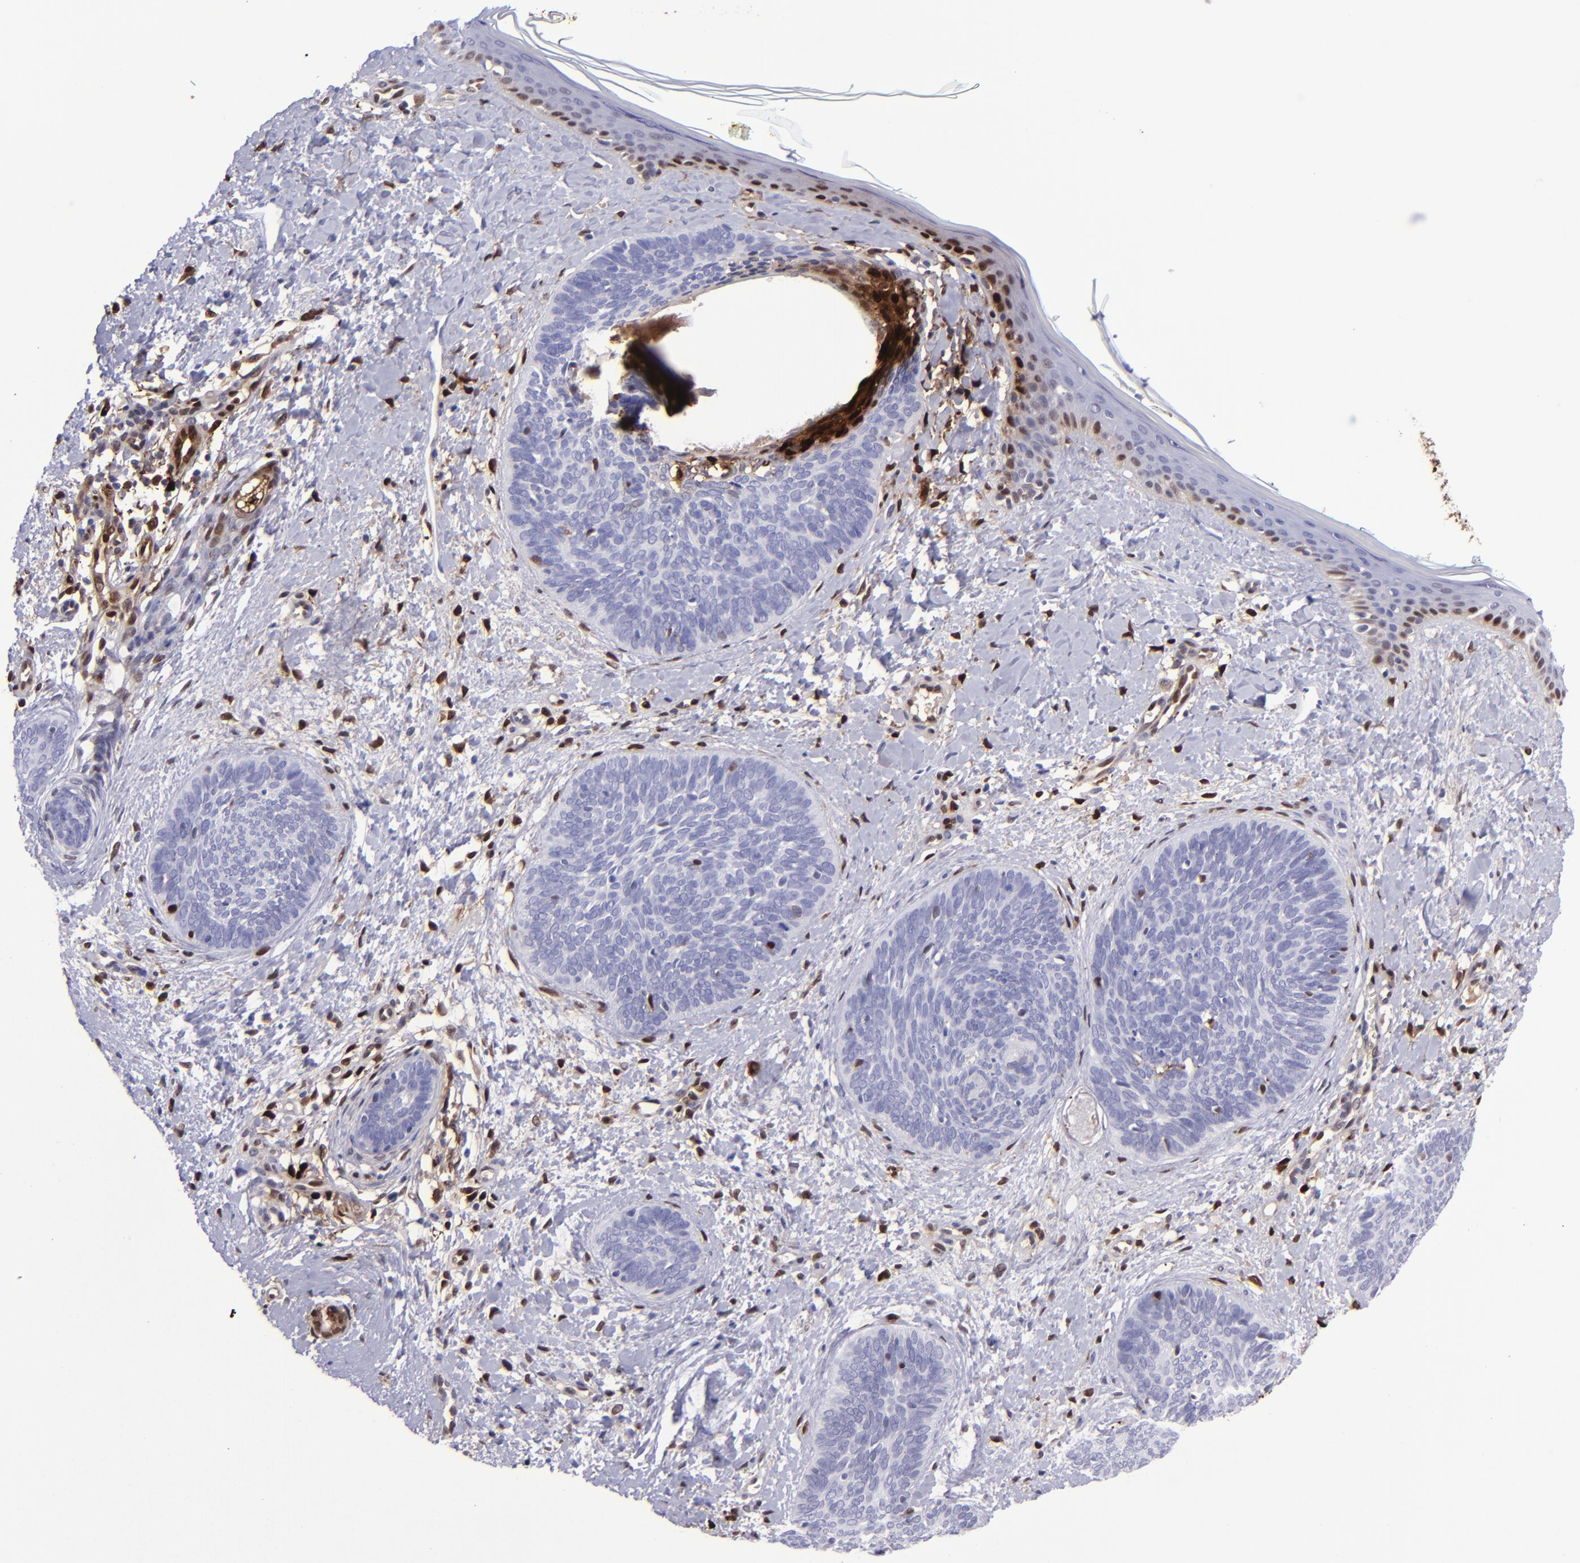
{"staining": {"intensity": "negative", "quantity": "none", "location": "none"}, "tissue": "skin cancer", "cell_type": "Tumor cells", "image_type": "cancer", "snomed": [{"axis": "morphology", "description": "Basal cell carcinoma"}, {"axis": "topography", "description": "Skin"}], "caption": "A photomicrograph of human skin cancer (basal cell carcinoma) is negative for staining in tumor cells.", "gene": "TYMP", "patient": {"sex": "female", "age": 81}}